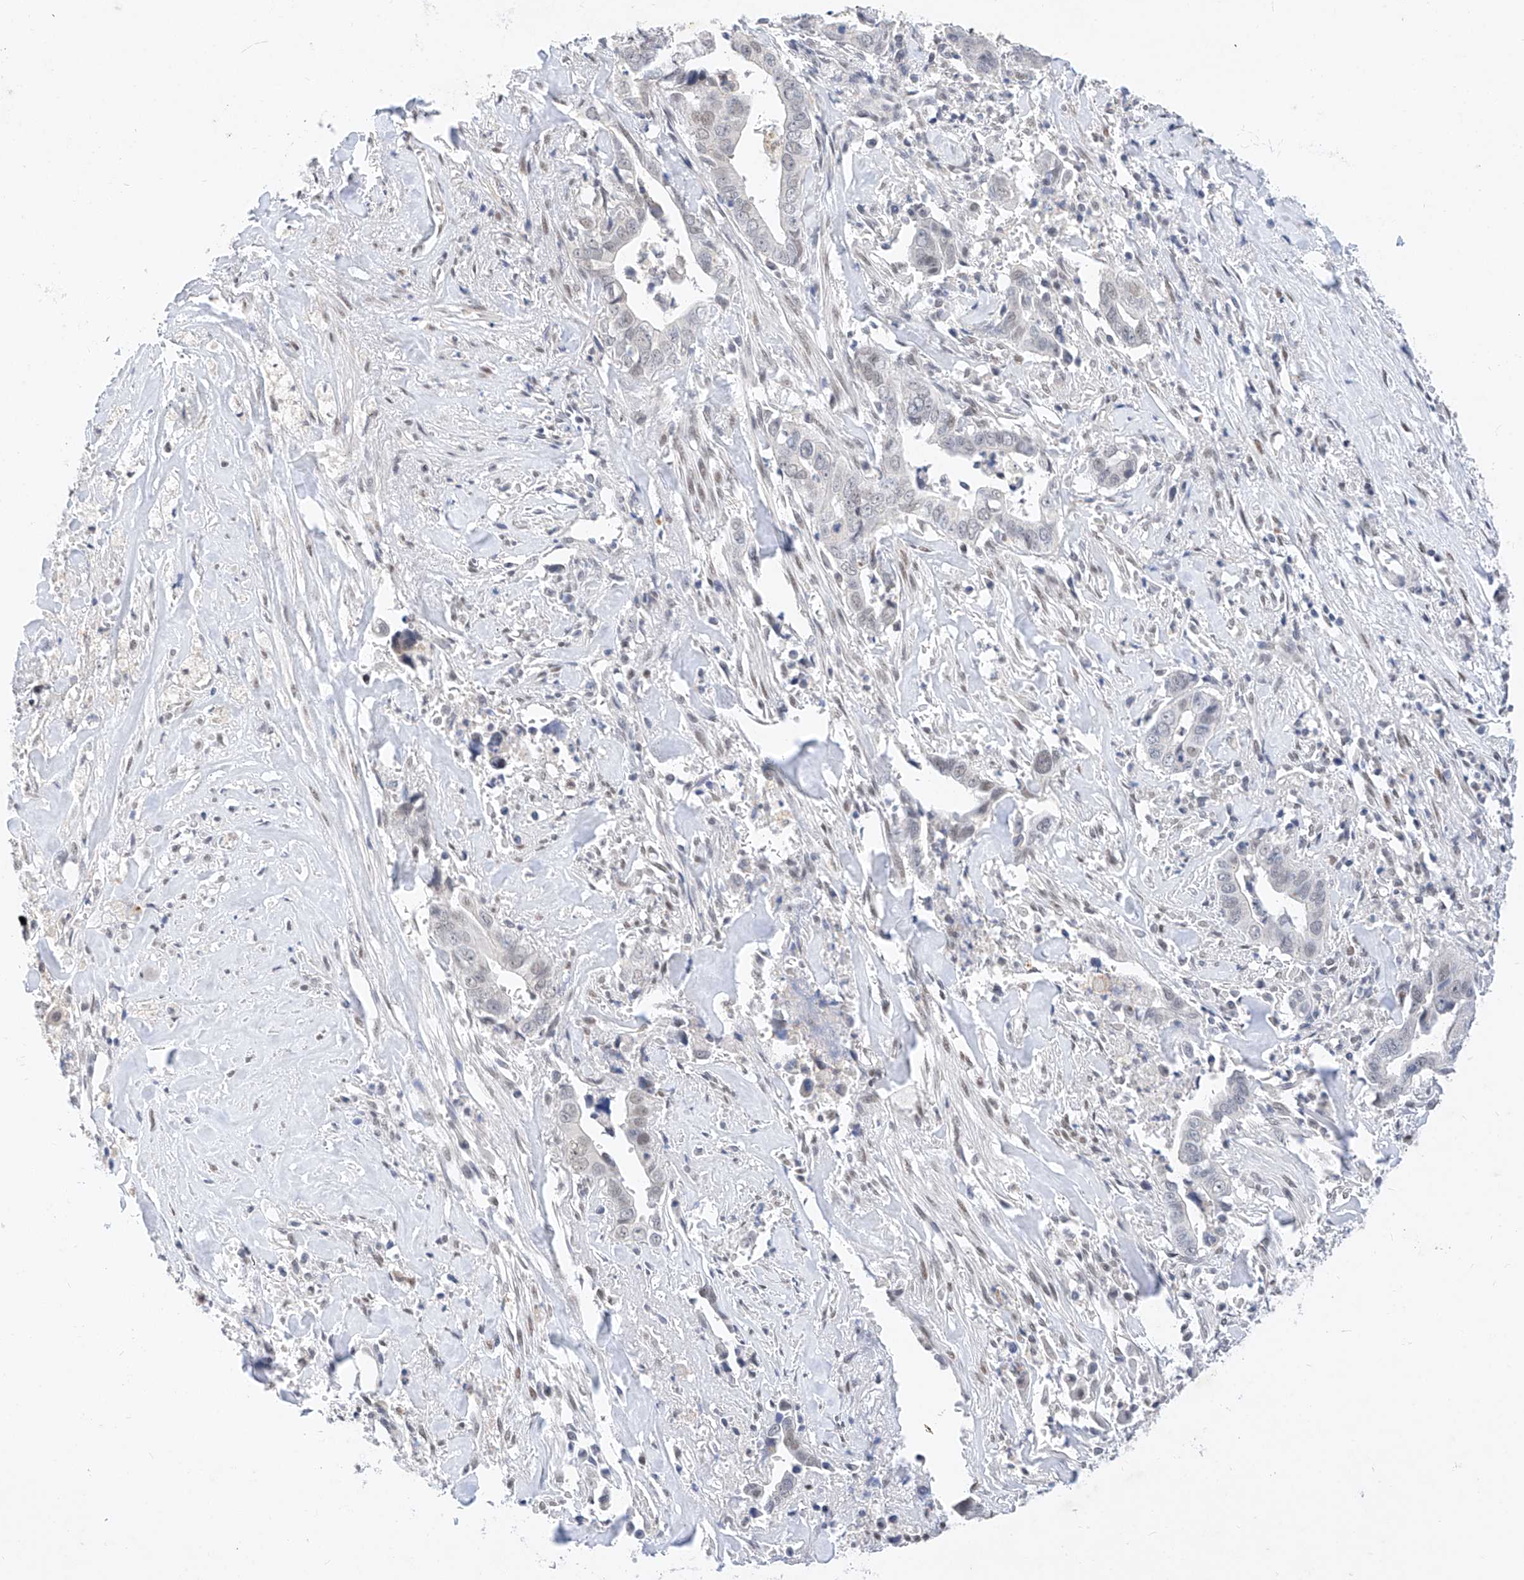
{"staining": {"intensity": "weak", "quantity": "<25%", "location": "nuclear"}, "tissue": "liver cancer", "cell_type": "Tumor cells", "image_type": "cancer", "snomed": [{"axis": "morphology", "description": "Cholangiocarcinoma"}, {"axis": "topography", "description": "Liver"}], "caption": "IHC micrograph of liver cancer (cholangiocarcinoma) stained for a protein (brown), which shows no positivity in tumor cells.", "gene": "KCNJ1", "patient": {"sex": "female", "age": 79}}